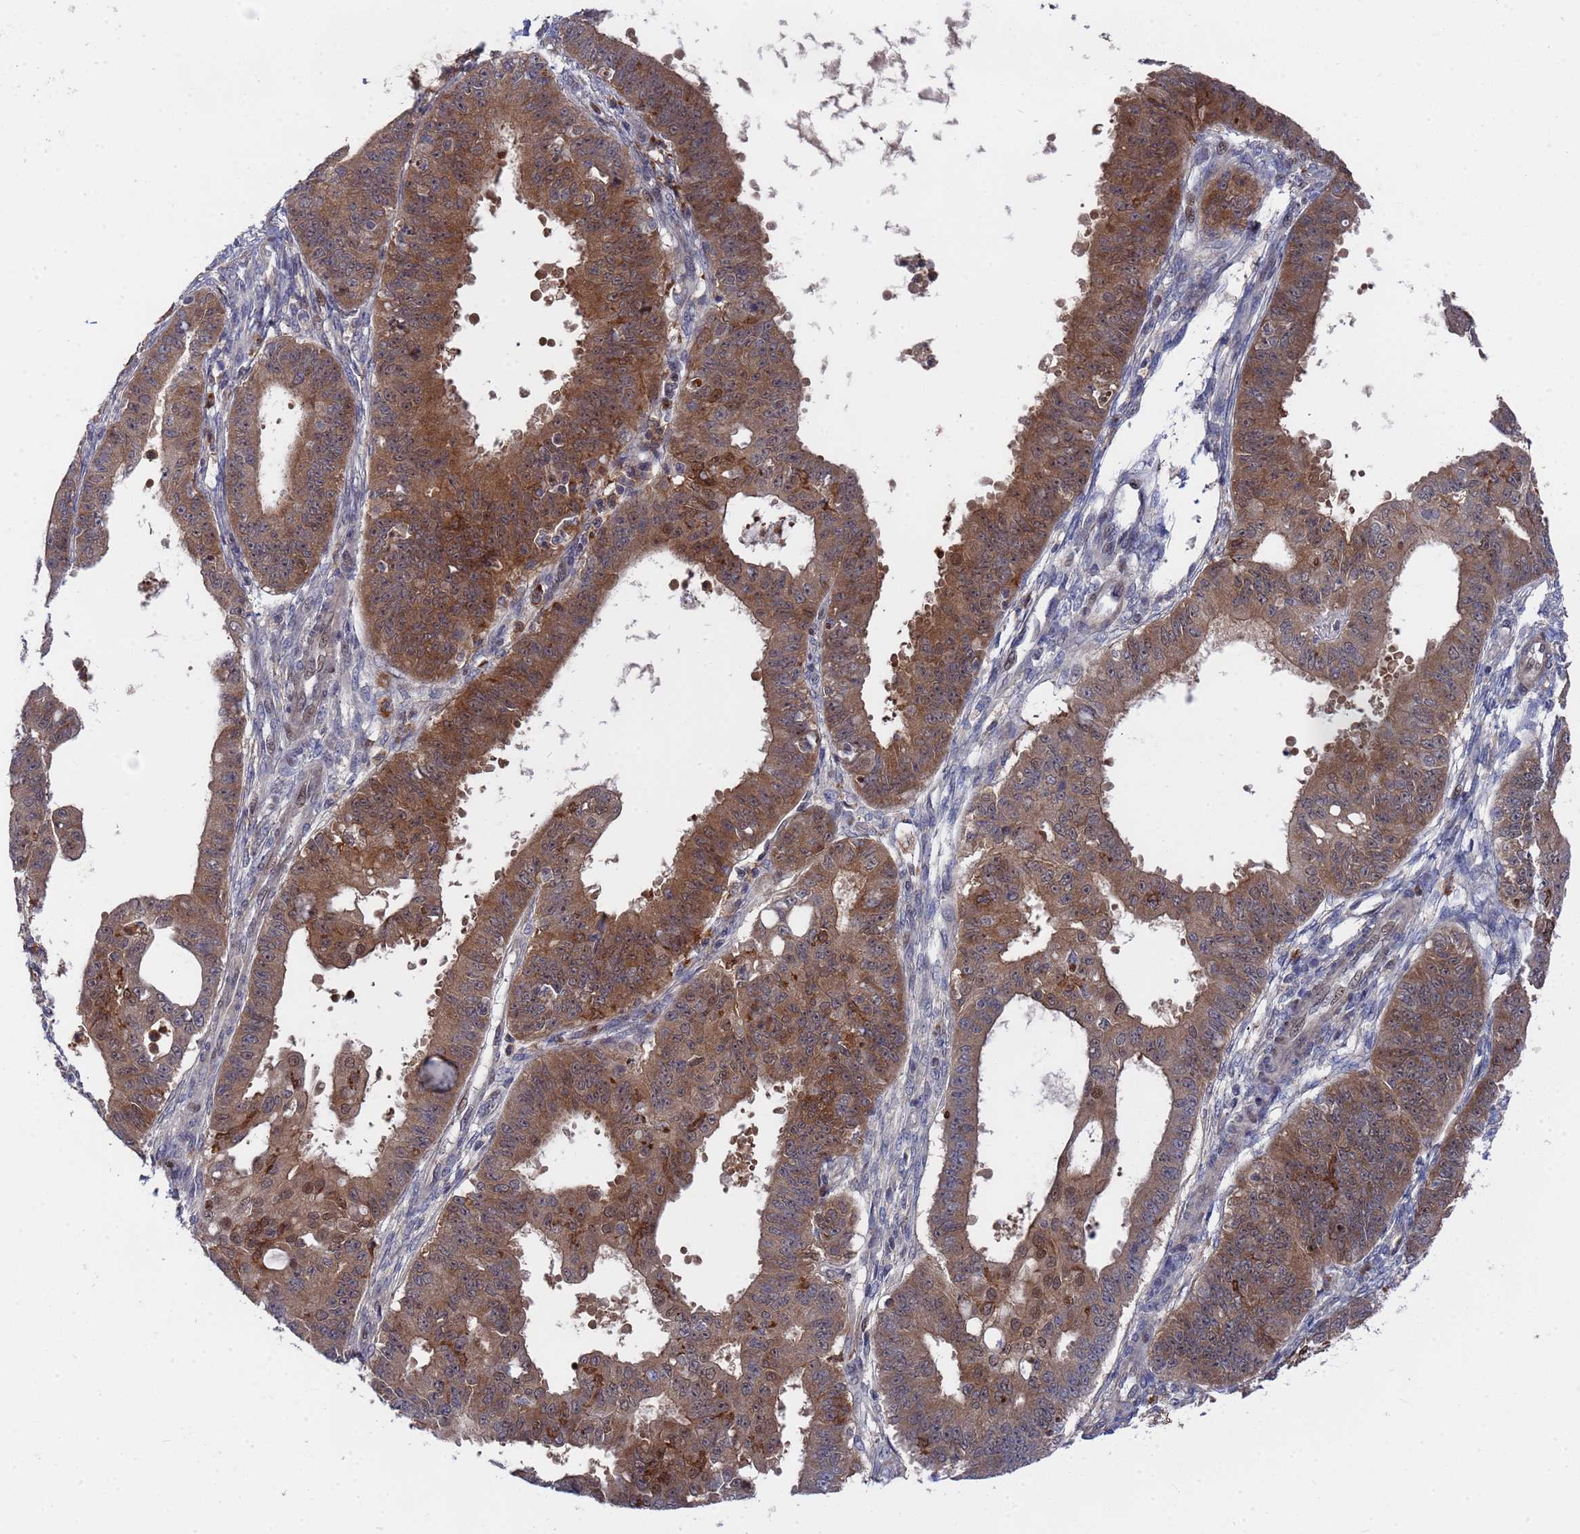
{"staining": {"intensity": "moderate", "quantity": ">75%", "location": "cytoplasmic/membranous,nuclear"}, "tissue": "ovarian cancer", "cell_type": "Tumor cells", "image_type": "cancer", "snomed": [{"axis": "morphology", "description": "Carcinoma, endometroid"}, {"axis": "topography", "description": "Appendix"}, {"axis": "topography", "description": "Ovary"}], "caption": "This is a micrograph of IHC staining of endometroid carcinoma (ovarian), which shows moderate positivity in the cytoplasmic/membranous and nuclear of tumor cells.", "gene": "TMBIM6", "patient": {"sex": "female", "age": 42}}